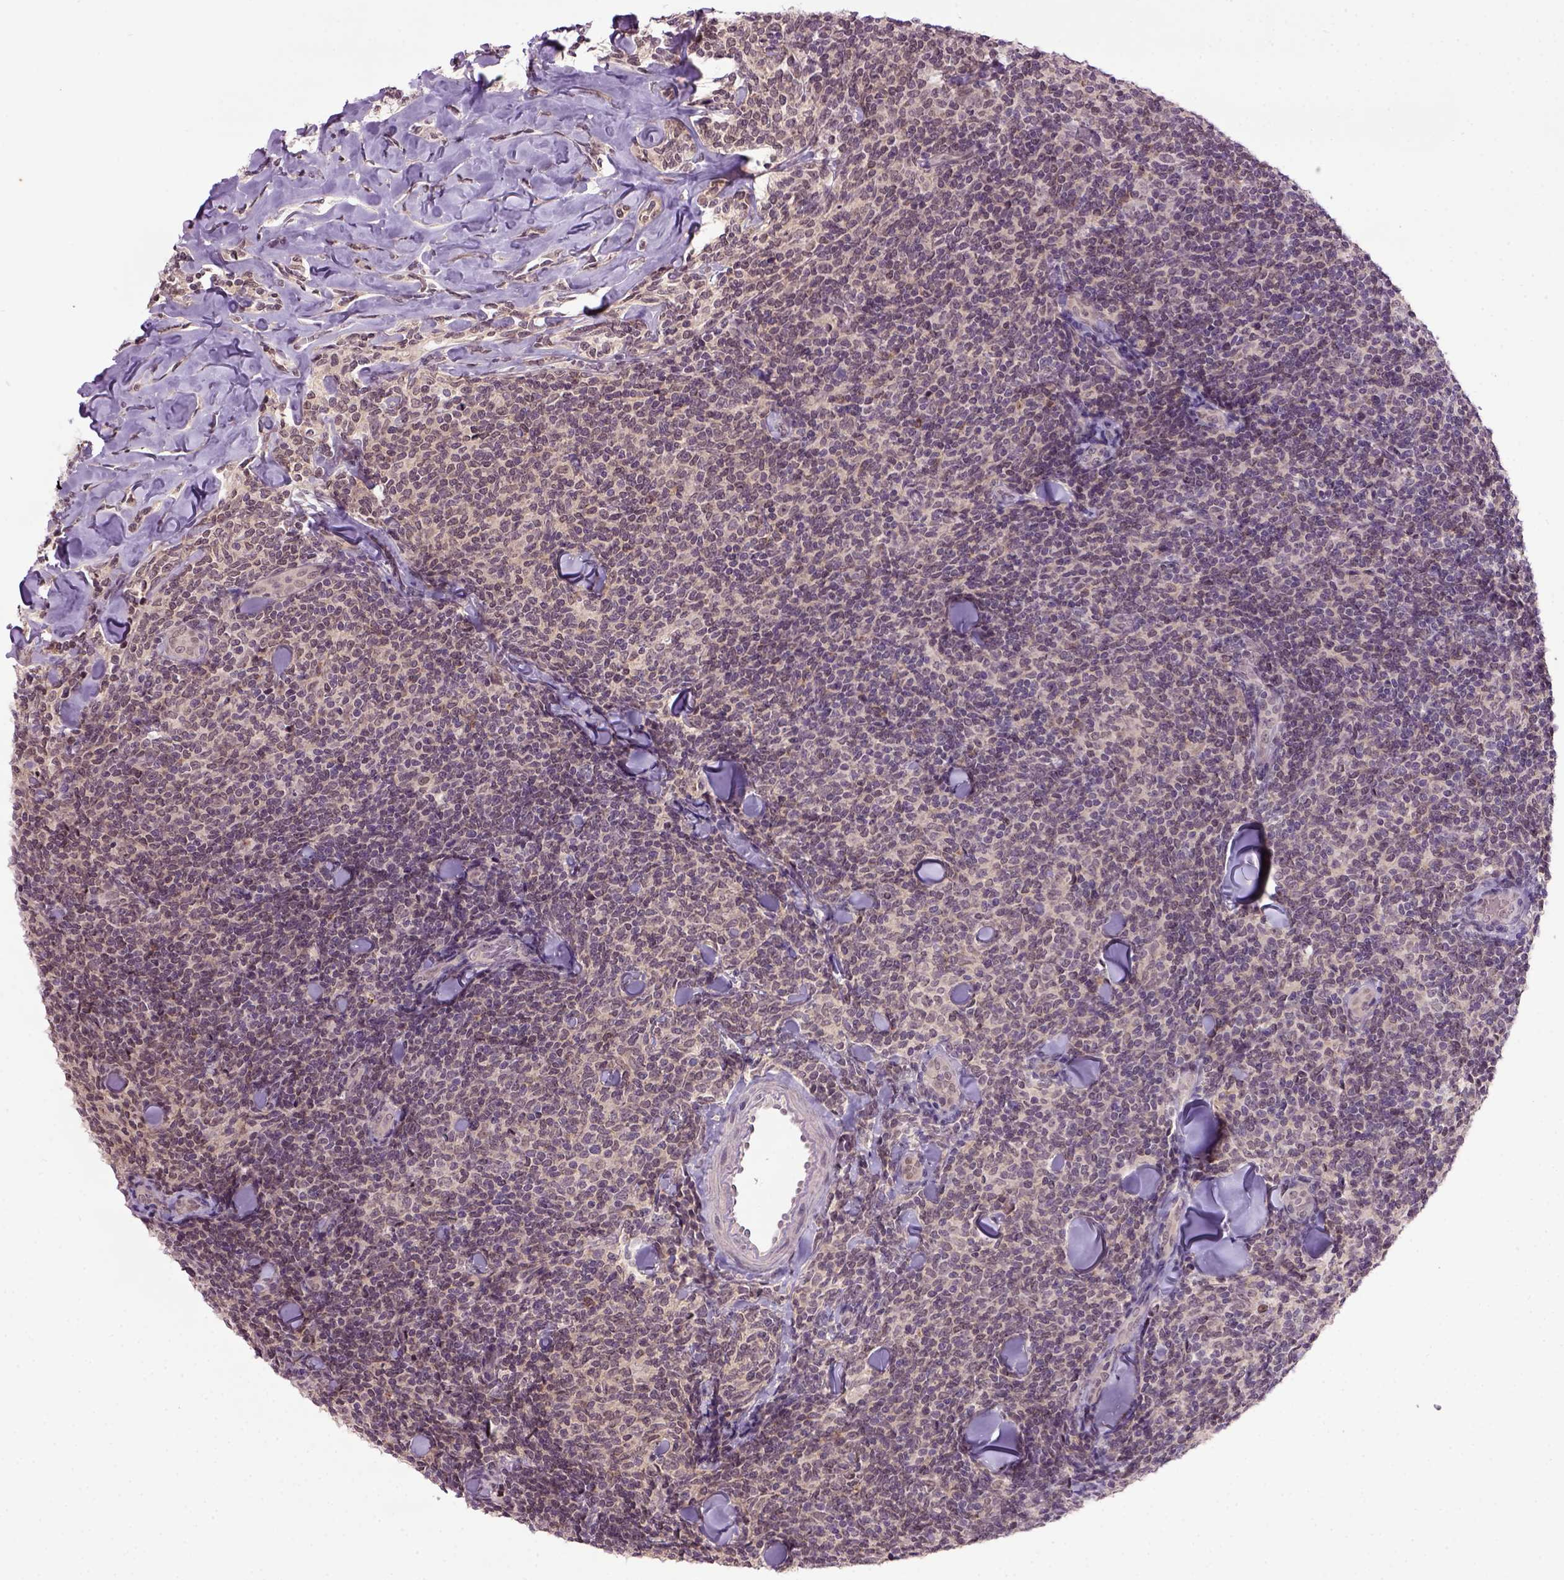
{"staining": {"intensity": "negative", "quantity": "none", "location": "none"}, "tissue": "lymphoma", "cell_type": "Tumor cells", "image_type": "cancer", "snomed": [{"axis": "morphology", "description": "Malignant lymphoma, non-Hodgkin's type, Low grade"}, {"axis": "topography", "description": "Lymph node"}], "caption": "Immunohistochemistry of malignant lymphoma, non-Hodgkin's type (low-grade) demonstrates no staining in tumor cells.", "gene": "RAB43", "patient": {"sex": "female", "age": 56}}